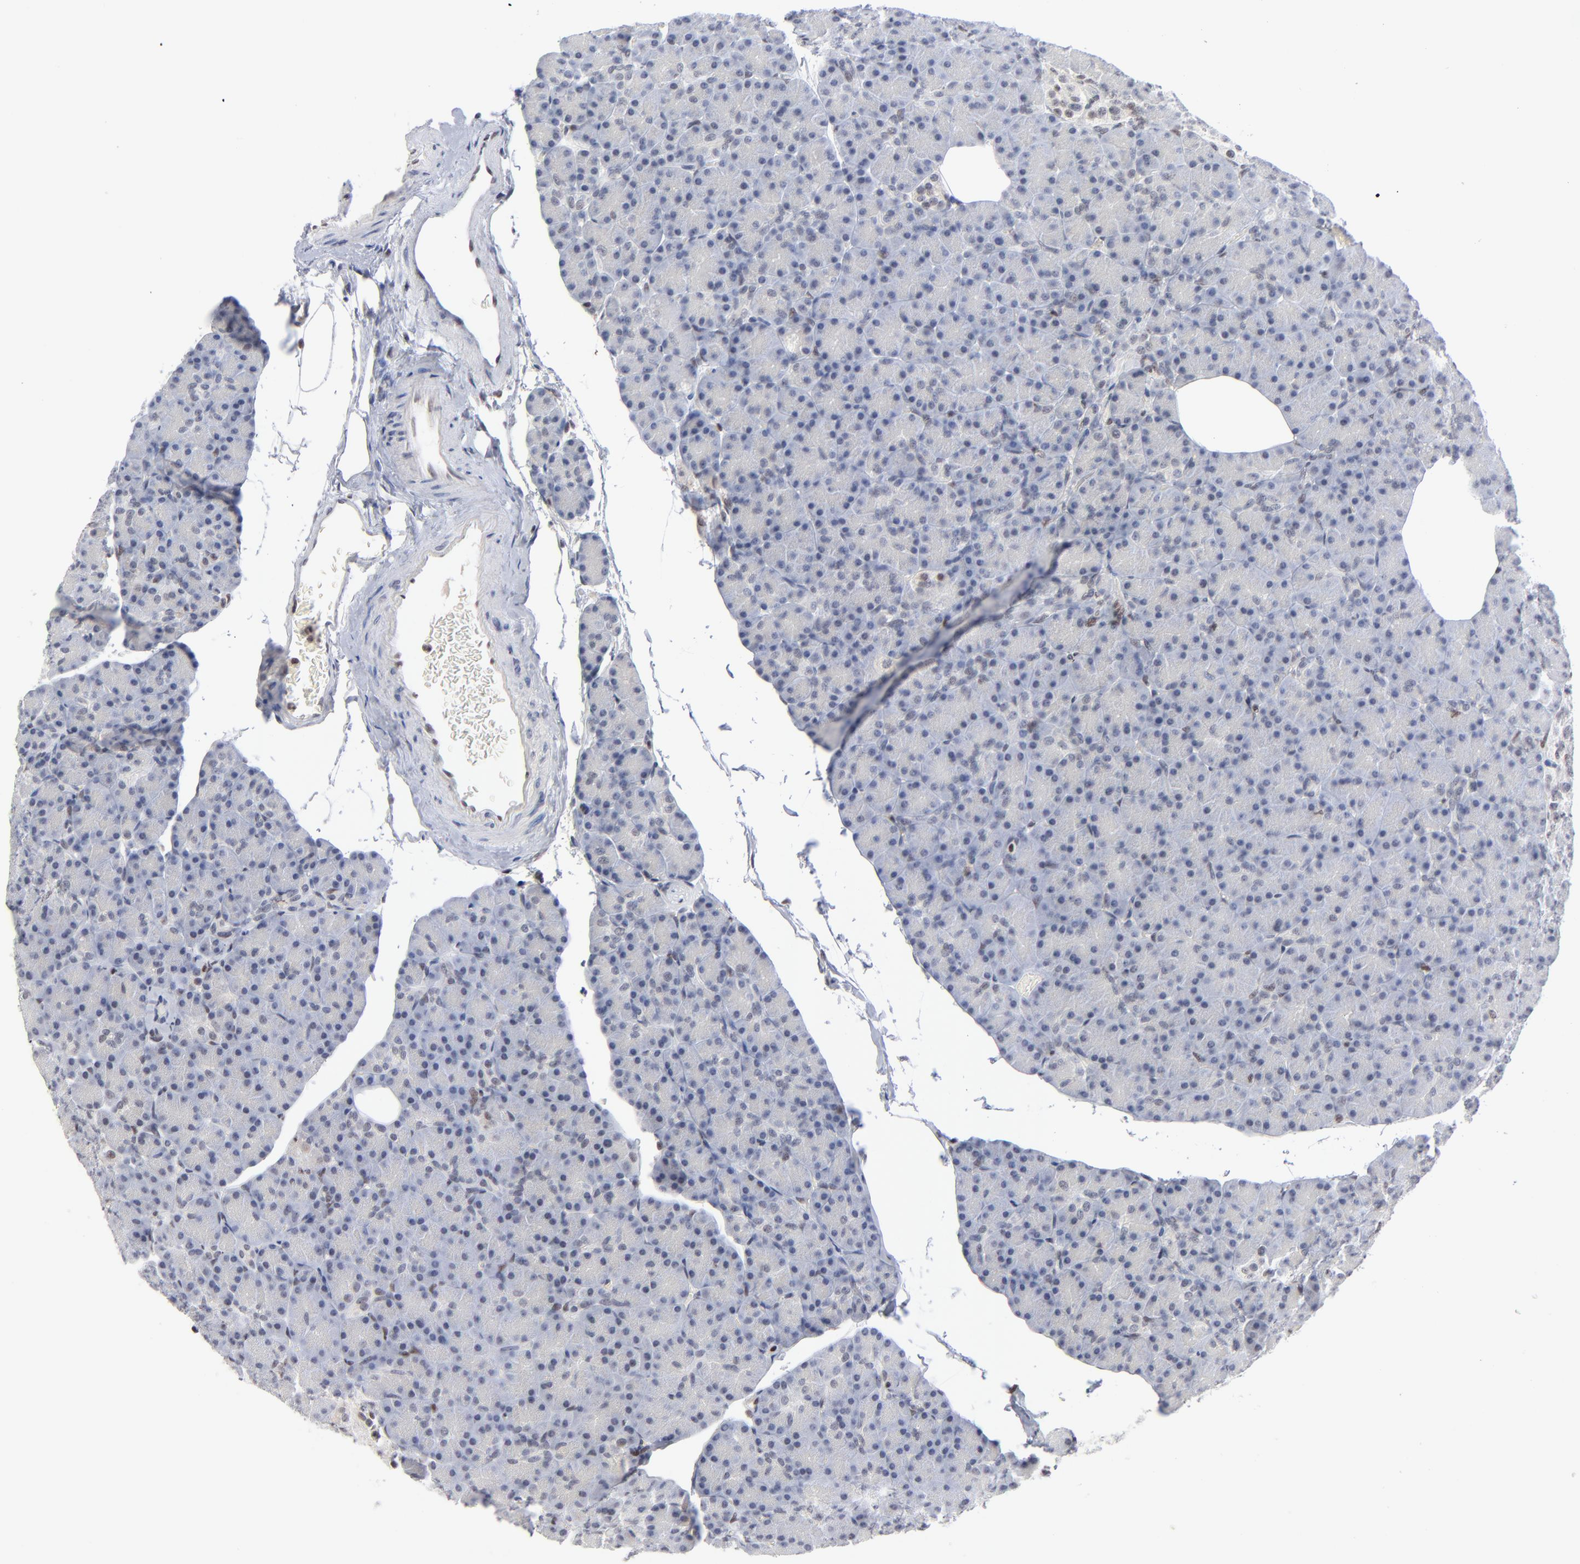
{"staining": {"intensity": "moderate", "quantity": "<25%", "location": "cytoplasmic/membranous"}, "tissue": "pancreas", "cell_type": "Exocrine glandular cells", "image_type": "normal", "snomed": [{"axis": "morphology", "description": "Normal tissue, NOS"}, {"axis": "topography", "description": "Pancreas"}], "caption": "A micrograph showing moderate cytoplasmic/membranous positivity in approximately <25% of exocrine glandular cells in benign pancreas, as visualized by brown immunohistochemical staining.", "gene": "MAX", "patient": {"sex": "female", "age": 43}}